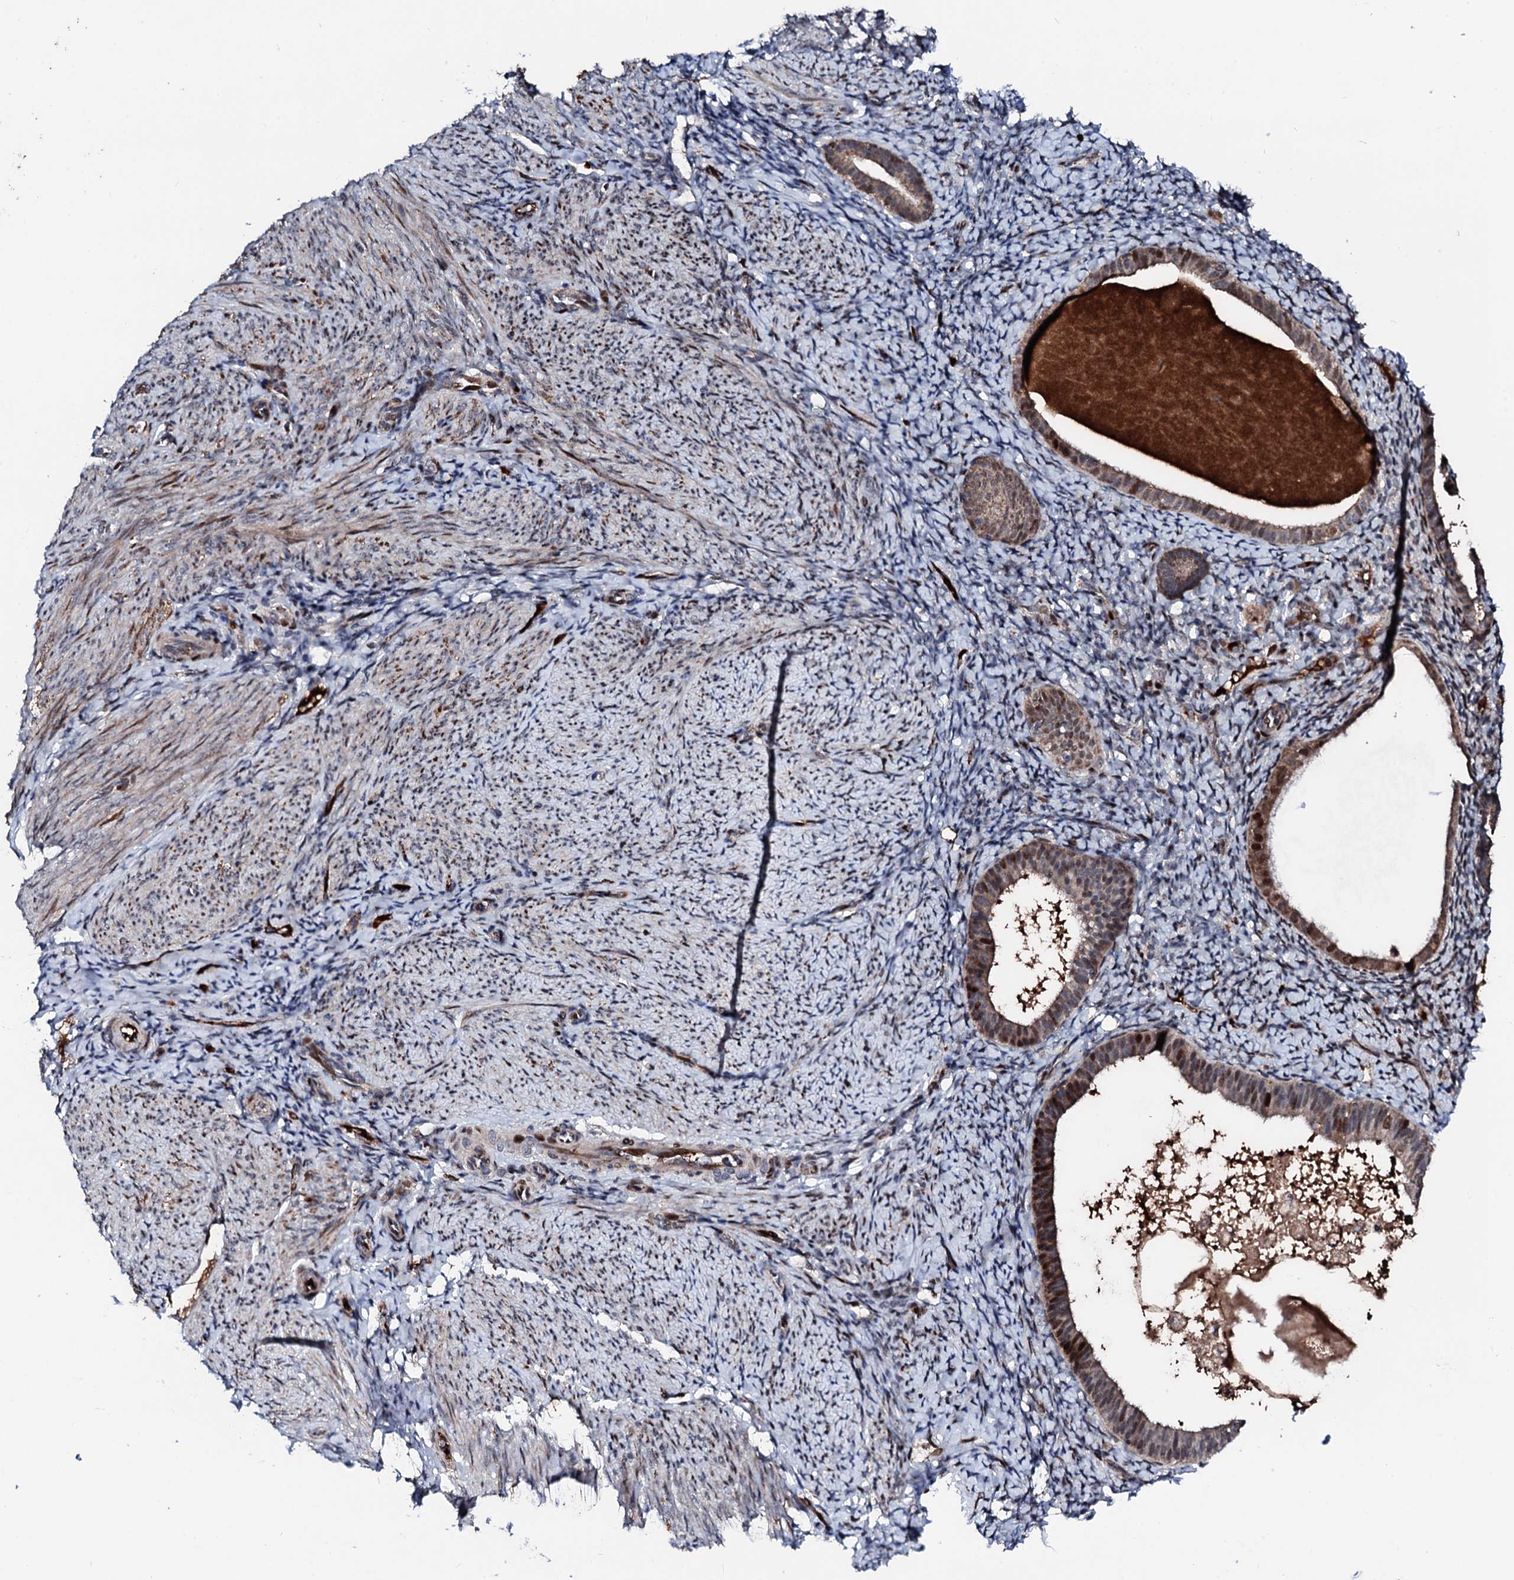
{"staining": {"intensity": "negative", "quantity": "none", "location": "none"}, "tissue": "endometrium", "cell_type": "Cells in endometrial stroma", "image_type": "normal", "snomed": [{"axis": "morphology", "description": "Normal tissue, NOS"}, {"axis": "topography", "description": "Endometrium"}], "caption": "Cells in endometrial stroma show no significant positivity in normal endometrium. (DAB IHC with hematoxylin counter stain).", "gene": "KIF18A", "patient": {"sex": "female", "age": 65}}